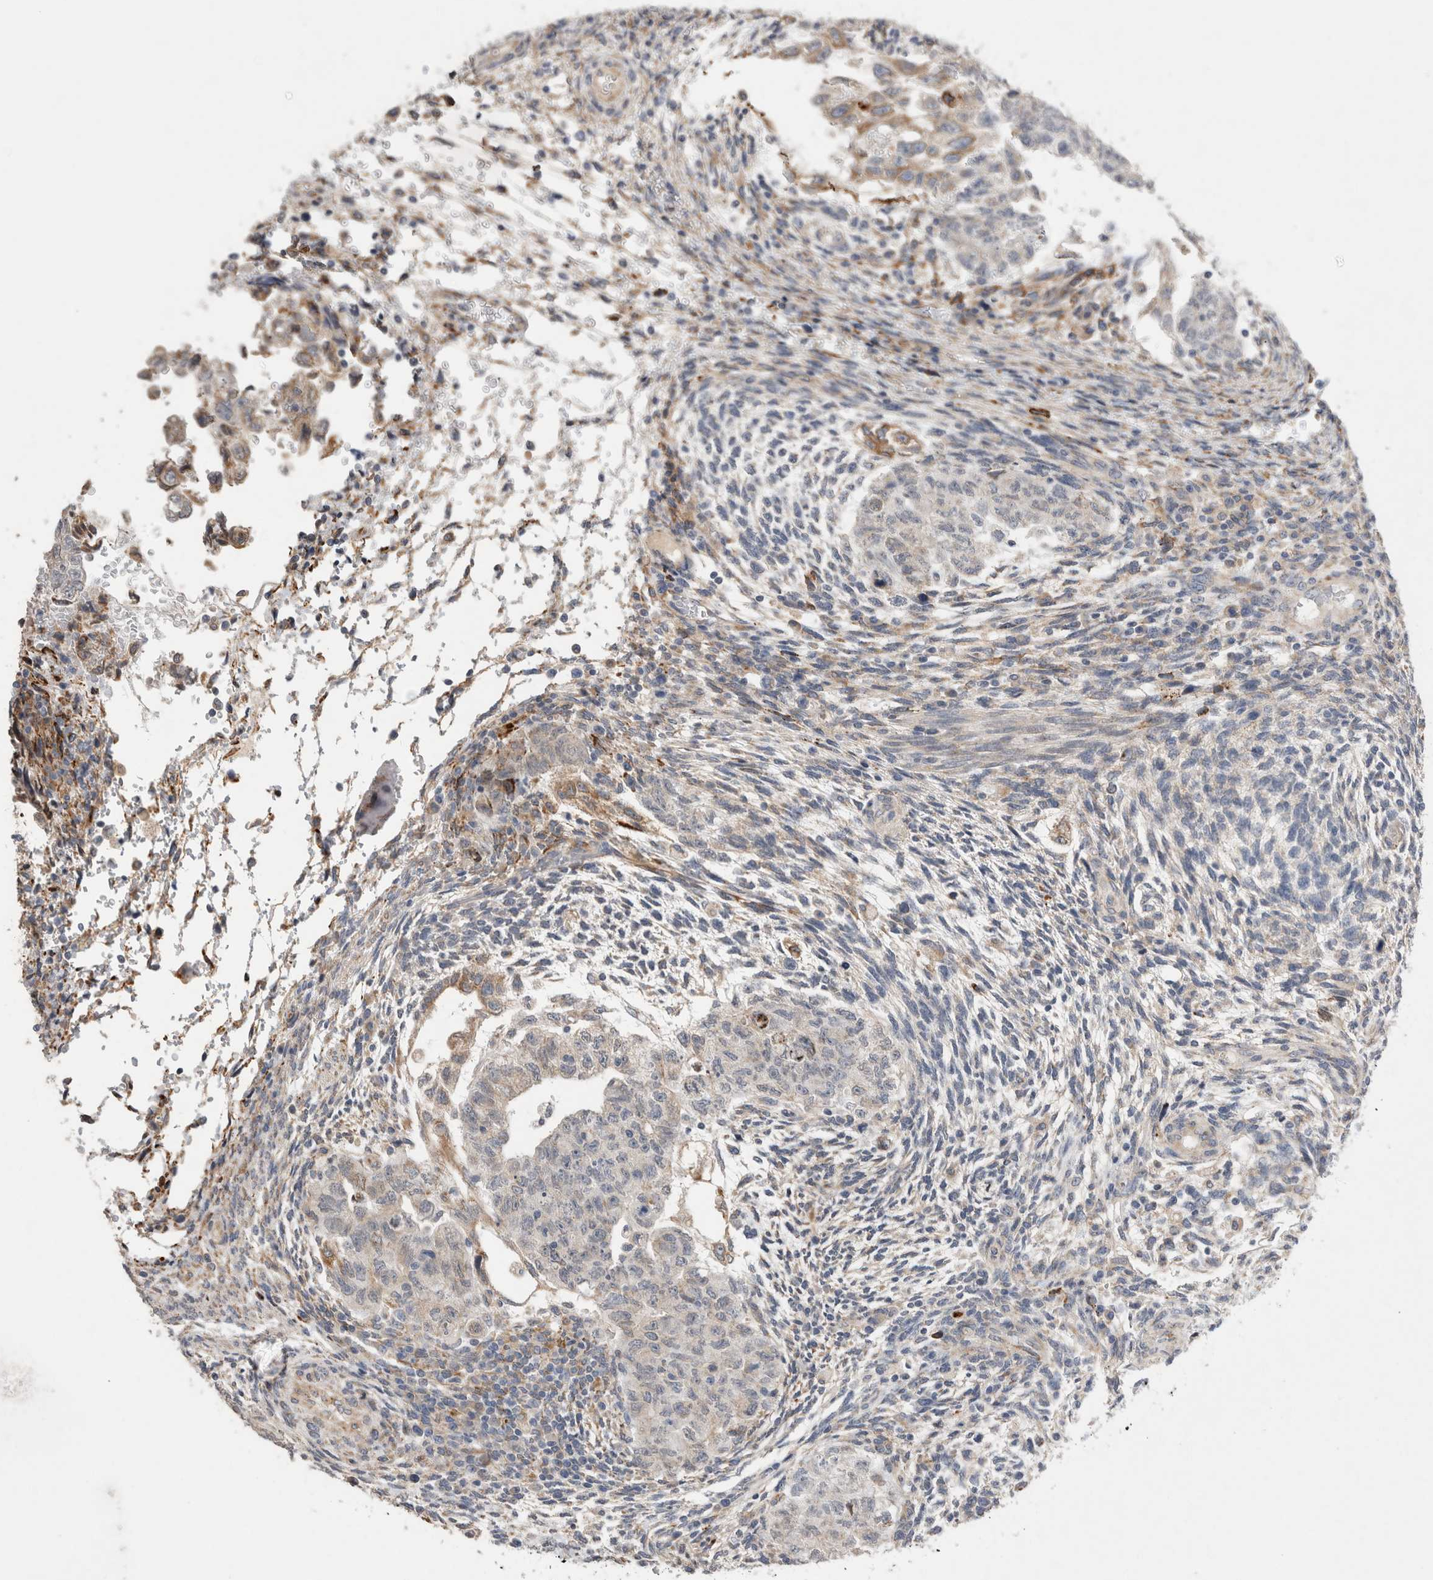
{"staining": {"intensity": "weak", "quantity": "<25%", "location": "cytoplasmic/membranous"}, "tissue": "testis cancer", "cell_type": "Tumor cells", "image_type": "cancer", "snomed": [{"axis": "morphology", "description": "Normal tissue, NOS"}, {"axis": "morphology", "description": "Carcinoma, Embryonal, NOS"}, {"axis": "topography", "description": "Testis"}], "caption": "Human testis embryonal carcinoma stained for a protein using IHC displays no expression in tumor cells.", "gene": "TRMT9B", "patient": {"sex": "male", "age": 36}}